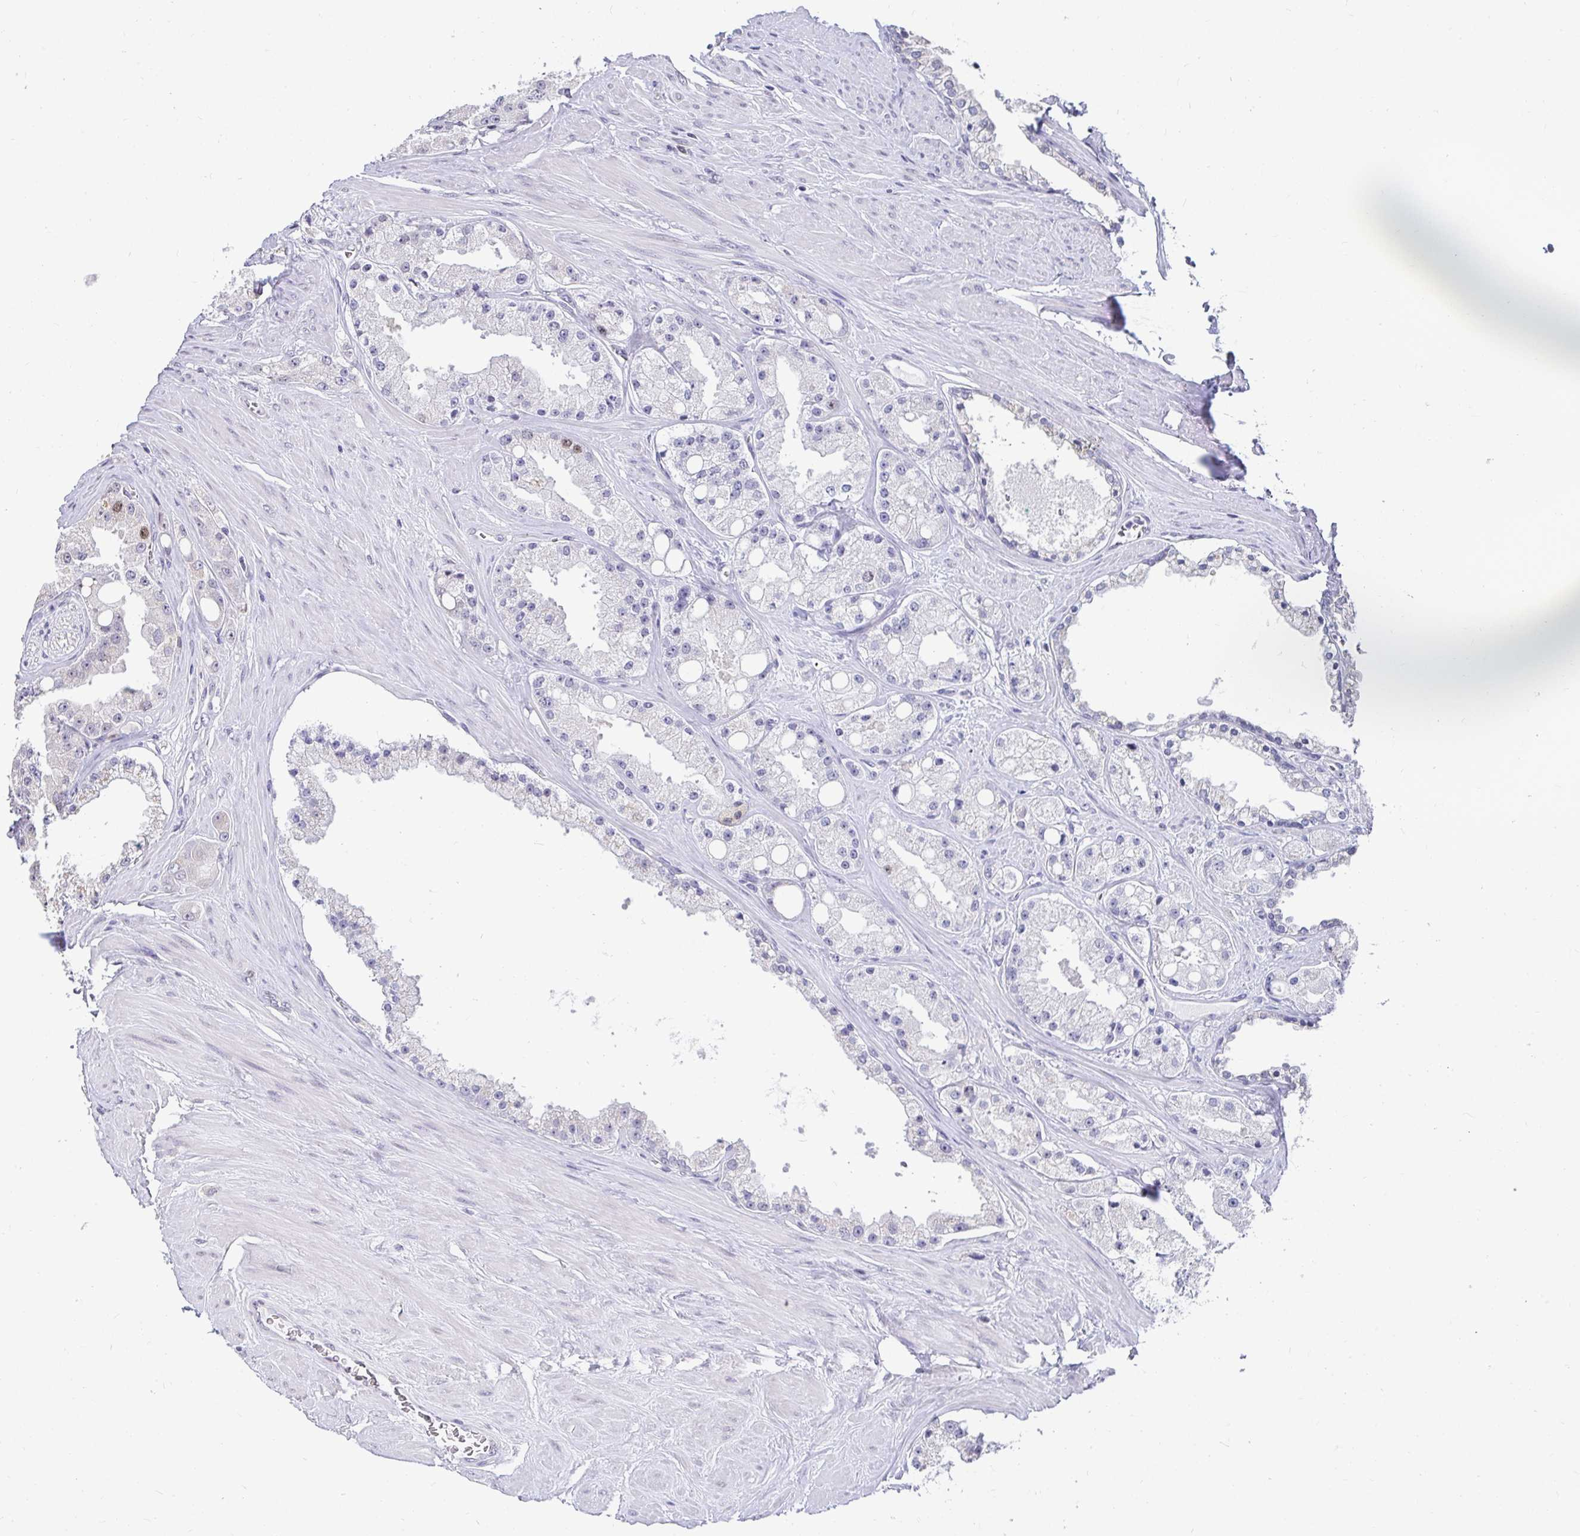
{"staining": {"intensity": "moderate", "quantity": "<25%", "location": "nuclear"}, "tissue": "prostate cancer", "cell_type": "Tumor cells", "image_type": "cancer", "snomed": [{"axis": "morphology", "description": "Adenocarcinoma, High grade"}, {"axis": "topography", "description": "Prostate"}], "caption": "Immunohistochemistry (DAB) staining of human adenocarcinoma (high-grade) (prostate) displays moderate nuclear protein staining in about <25% of tumor cells.", "gene": "ANLN", "patient": {"sex": "male", "age": 66}}